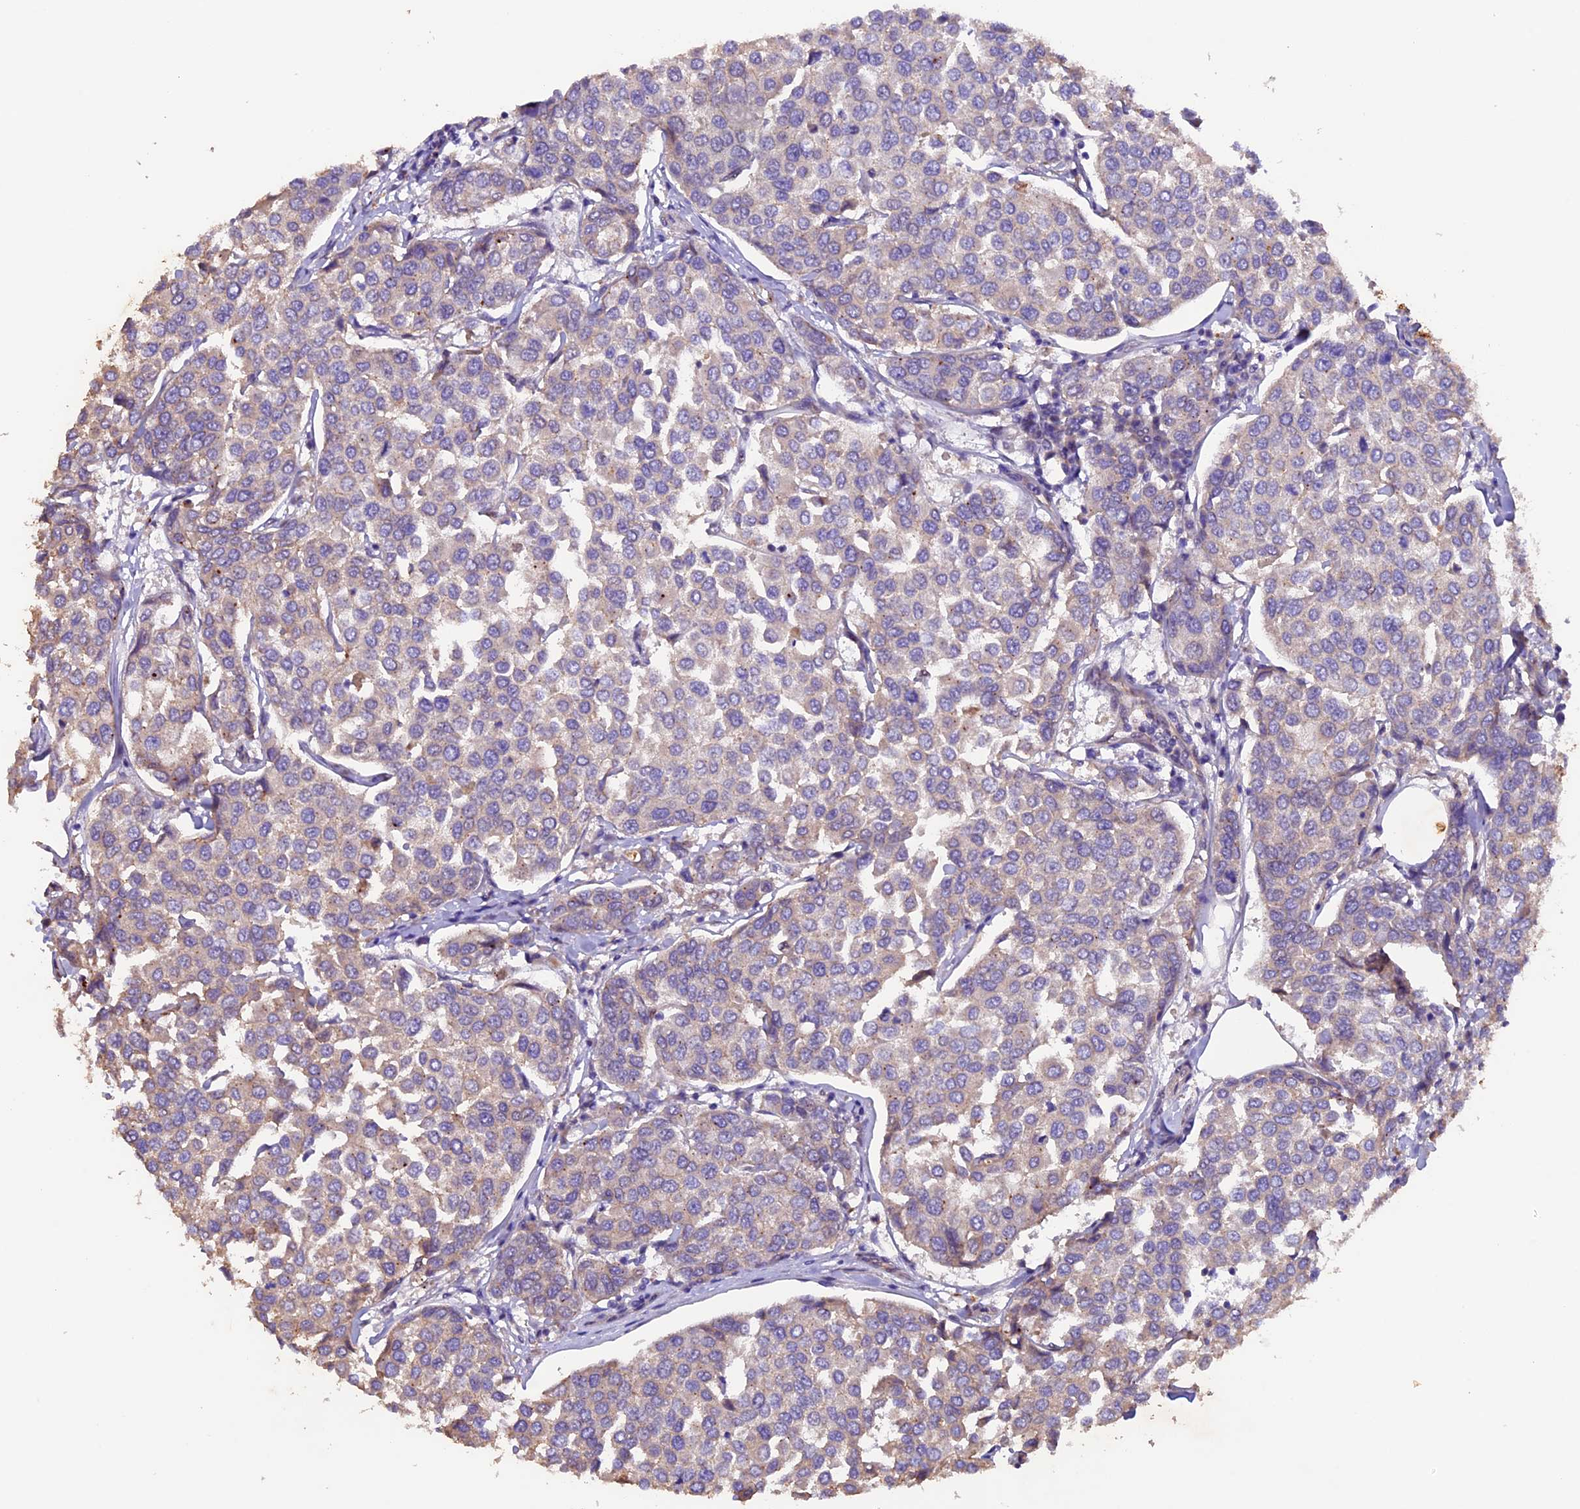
{"staining": {"intensity": "weak", "quantity": "25%-75%", "location": "cytoplasmic/membranous"}, "tissue": "breast cancer", "cell_type": "Tumor cells", "image_type": "cancer", "snomed": [{"axis": "morphology", "description": "Duct carcinoma"}, {"axis": "topography", "description": "Breast"}], "caption": "Protein staining by immunohistochemistry shows weak cytoplasmic/membranous staining in about 25%-75% of tumor cells in breast cancer (invasive ductal carcinoma). Ihc stains the protein of interest in brown and the nuclei are stained blue.", "gene": "NCK2", "patient": {"sex": "female", "age": 55}}